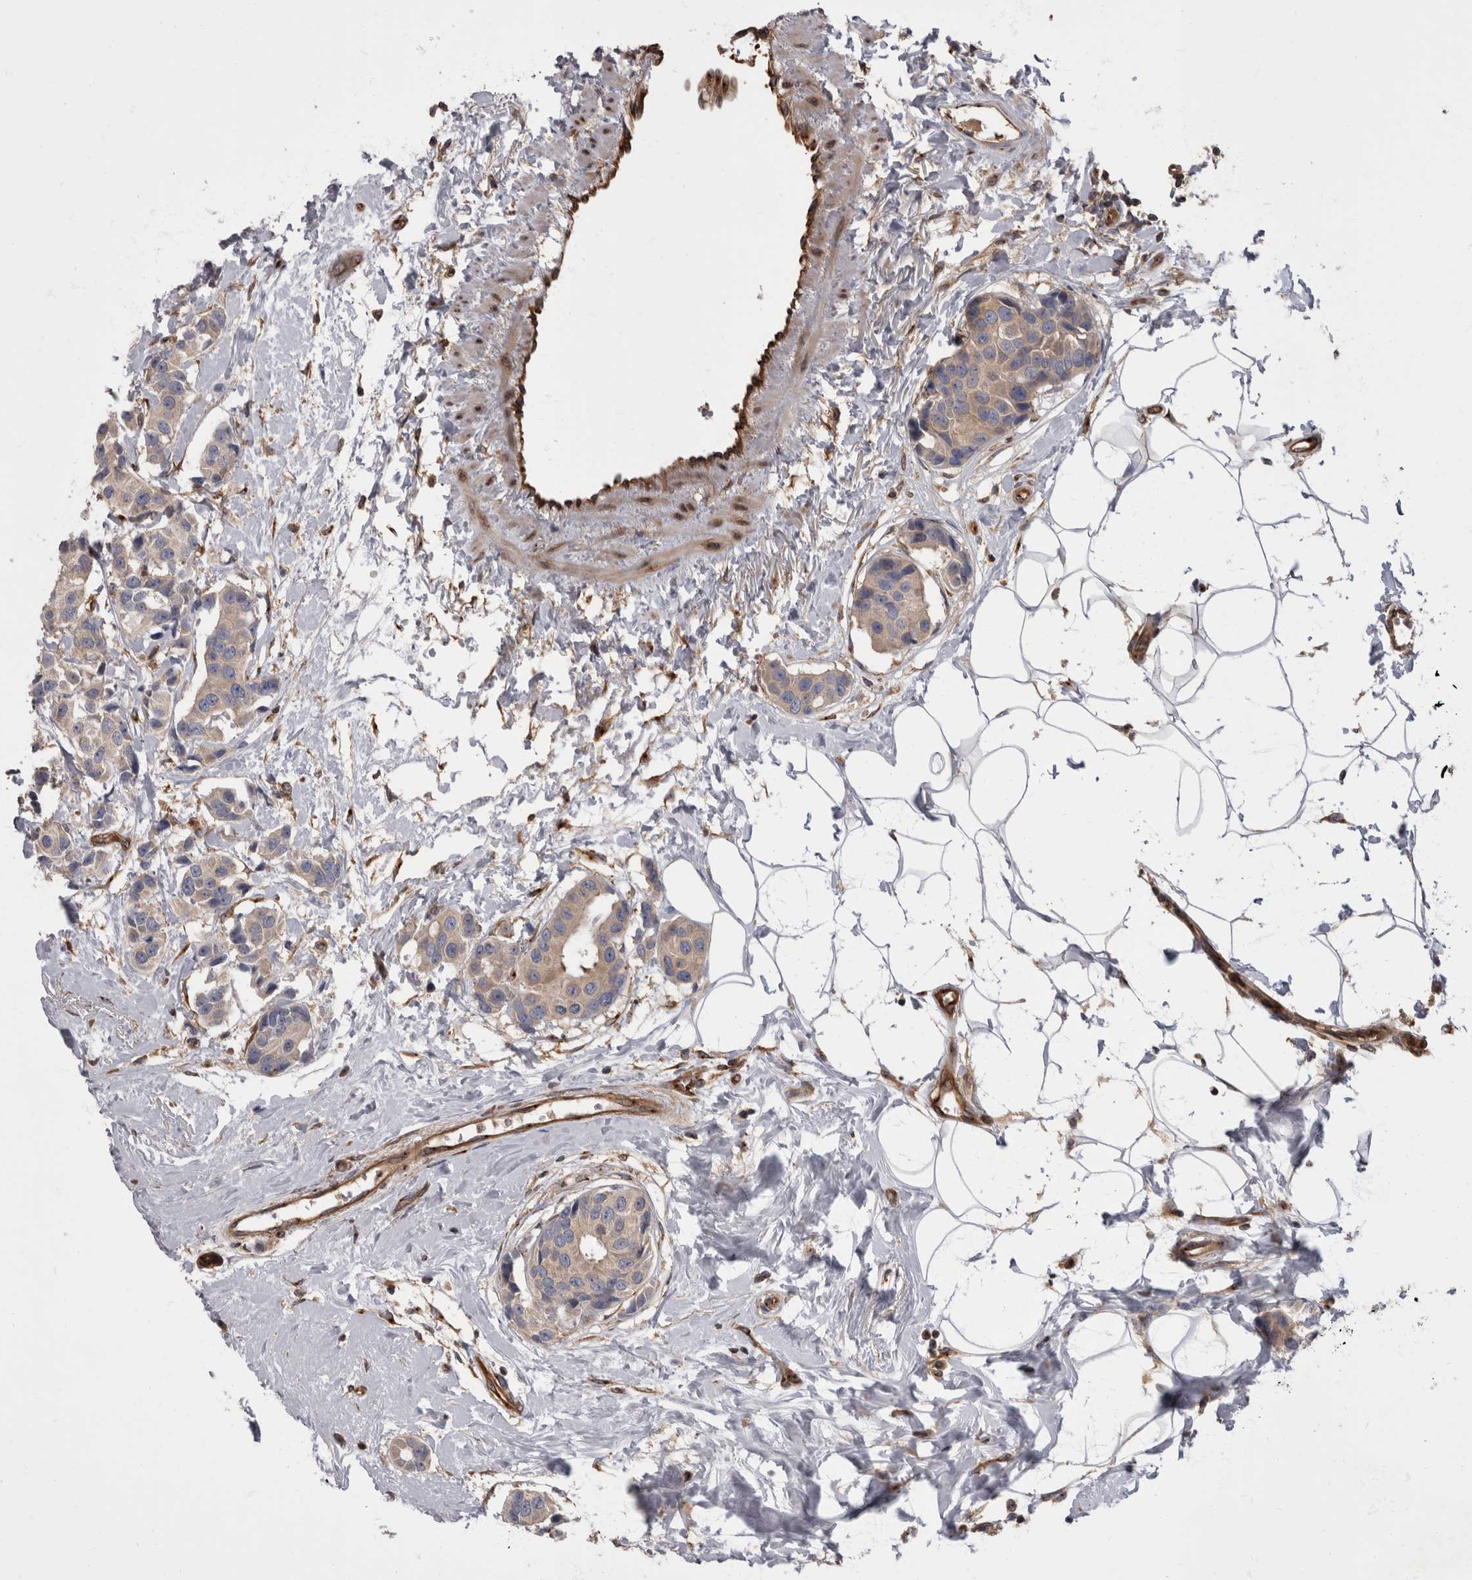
{"staining": {"intensity": "weak", "quantity": "25%-75%", "location": "cytoplasmic/membranous"}, "tissue": "breast cancer", "cell_type": "Tumor cells", "image_type": "cancer", "snomed": [{"axis": "morphology", "description": "Normal tissue, NOS"}, {"axis": "morphology", "description": "Duct carcinoma"}, {"axis": "topography", "description": "Breast"}], "caption": "Brown immunohistochemical staining in human infiltrating ductal carcinoma (breast) displays weak cytoplasmic/membranous positivity in about 25%-75% of tumor cells.", "gene": "HOOK3", "patient": {"sex": "female", "age": 39}}